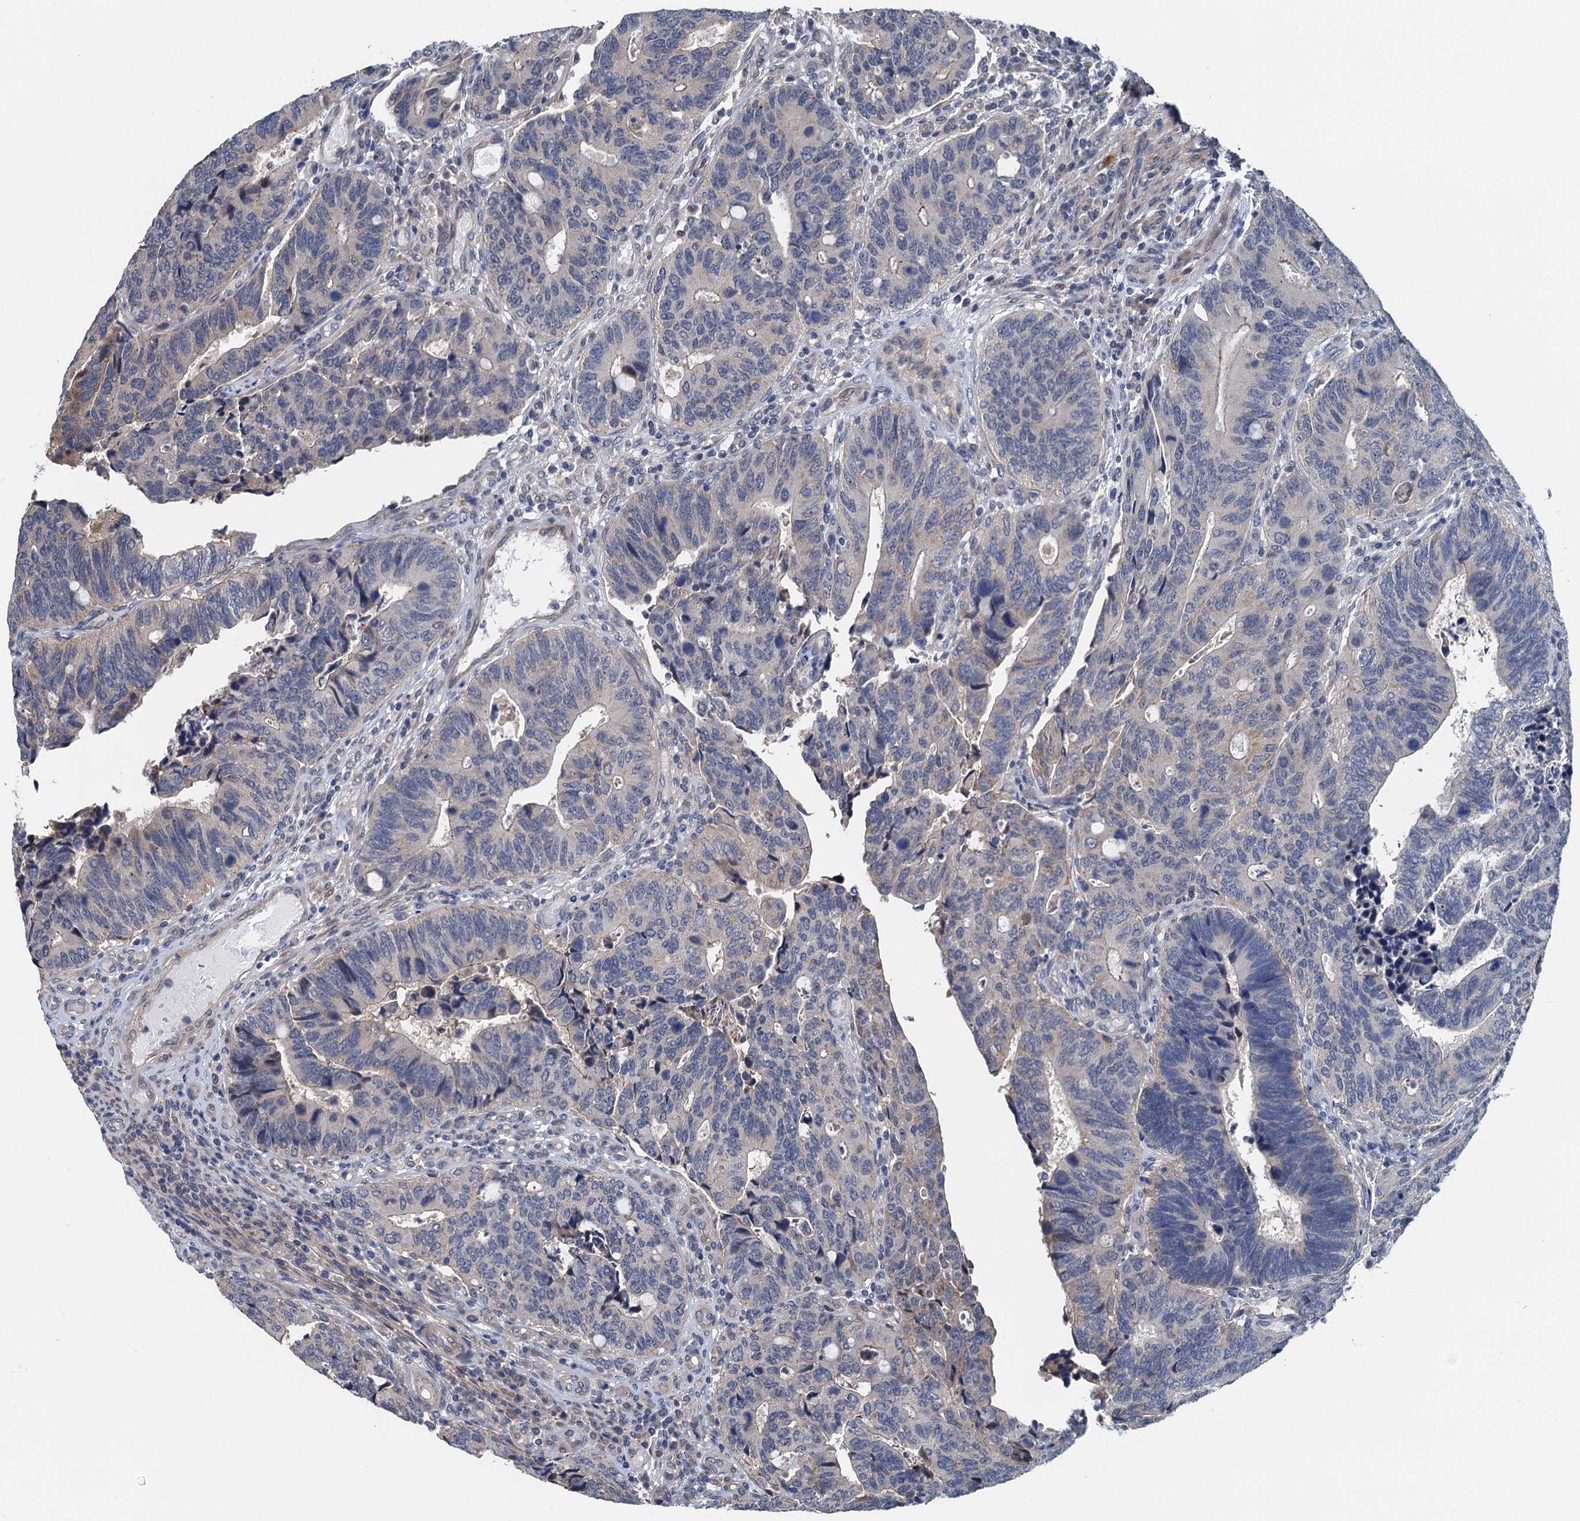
{"staining": {"intensity": "negative", "quantity": "none", "location": "none"}, "tissue": "colorectal cancer", "cell_type": "Tumor cells", "image_type": "cancer", "snomed": [{"axis": "morphology", "description": "Adenocarcinoma, NOS"}, {"axis": "topography", "description": "Colon"}], "caption": "Colorectal adenocarcinoma was stained to show a protein in brown. There is no significant positivity in tumor cells.", "gene": "ZNF606", "patient": {"sex": "male", "age": 87}}